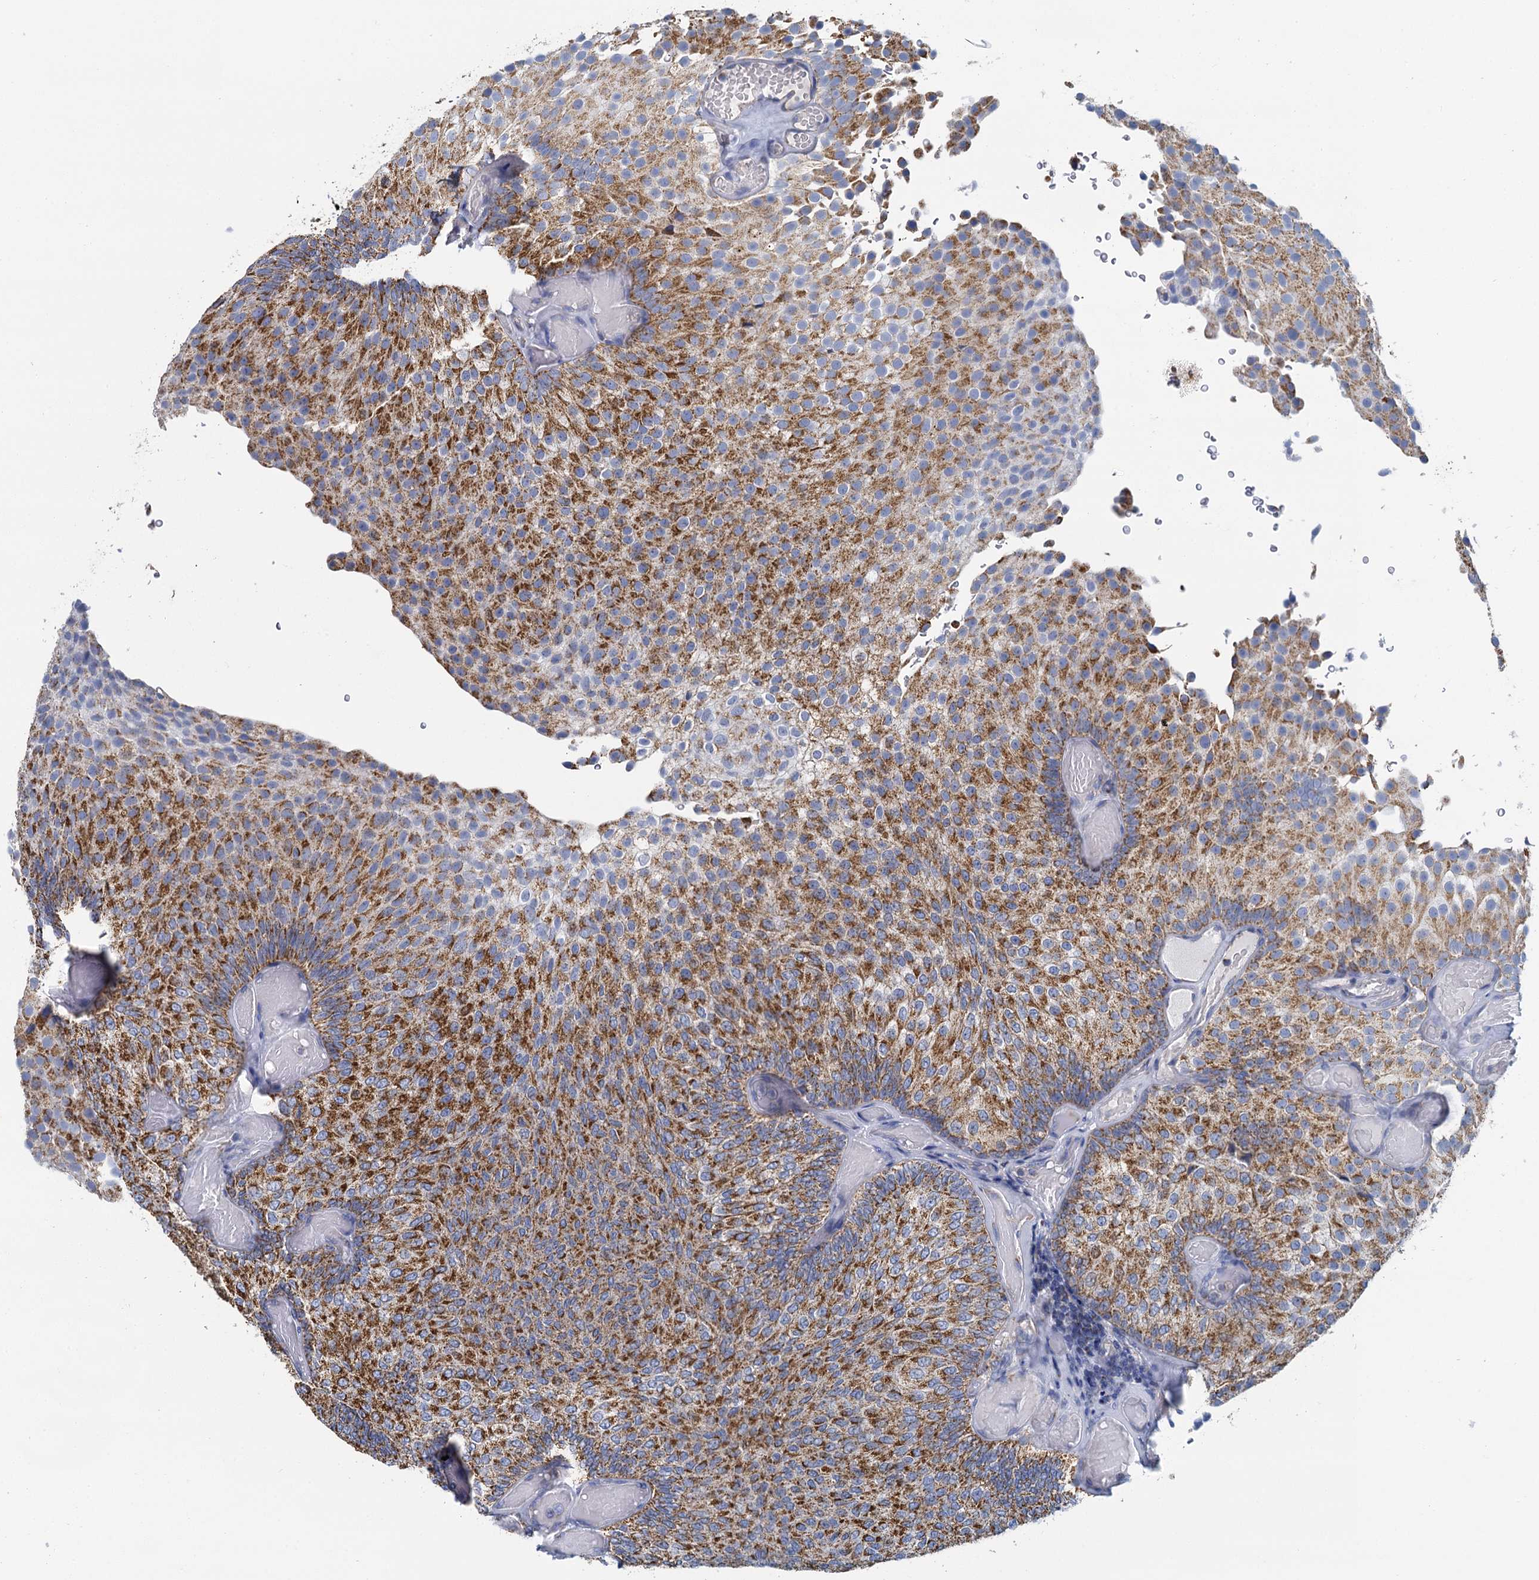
{"staining": {"intensity": "moderate", "quantity": ">75%", "location": "cytoplasmic/membranous"}, "tissue": "urothelial cancer", "cell_type": "Tumor cells", "image_type": "cancer", "snomed": [{"axis": "morphology", "description": "Urothelial carcinoma, Low grade"}, {"axis": "topography", "description": "Urinary bladder"}], "caption": "High-magnification brightfield microscopy of urothelial cancer stained with DAB (3,3'-diaminobenzidine) (brown) and counterstained with hematoxylin (blue). tumor cells exhibit moderate cytoplasmic/membranous staining is seen in about>75% of cells.", "gene": "CCP110", "patient": {"sex": "male", "age": 78}}